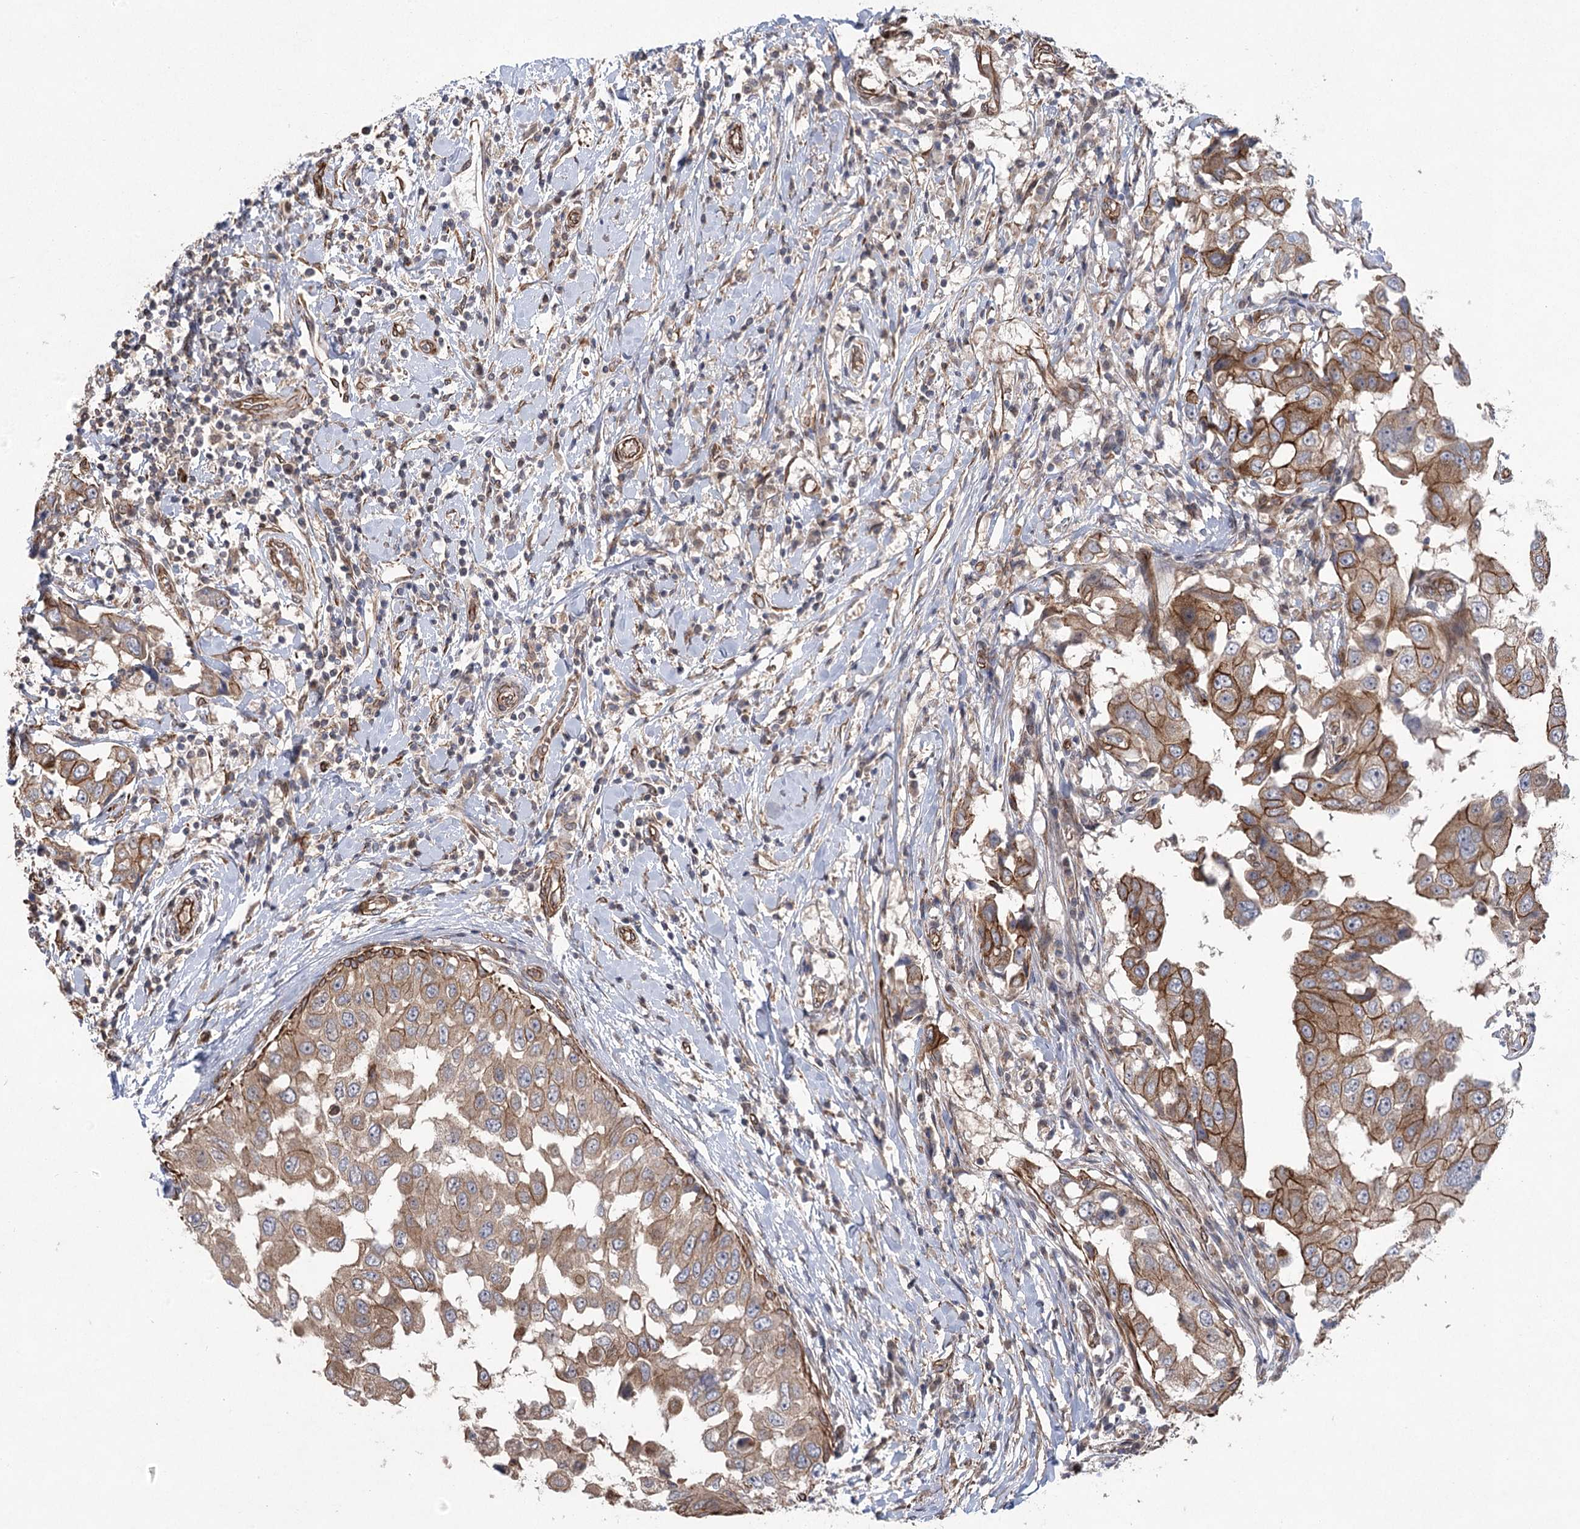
{"staining": {"intensity": "moderate", "quantity": ">75%", "location": "cytoplasmic/membranous"}, "tissue": "breast cancer", "cell_type": "Tumor cells", "image_type": "cancer", "snomed": [{"axis": "morphology", "description": "Duct carcinoma"}, {"axis": "topography", "description": "Breast"}], "caption": "Breast cancer (intraductal carcinoma) stained with a brown dye reveals moderate cytoplasmic/membranous positive expression in approximately >75% of tumor cells.", "gene": "RWDD4", "patient": {"sex": "female", "age": 27}}